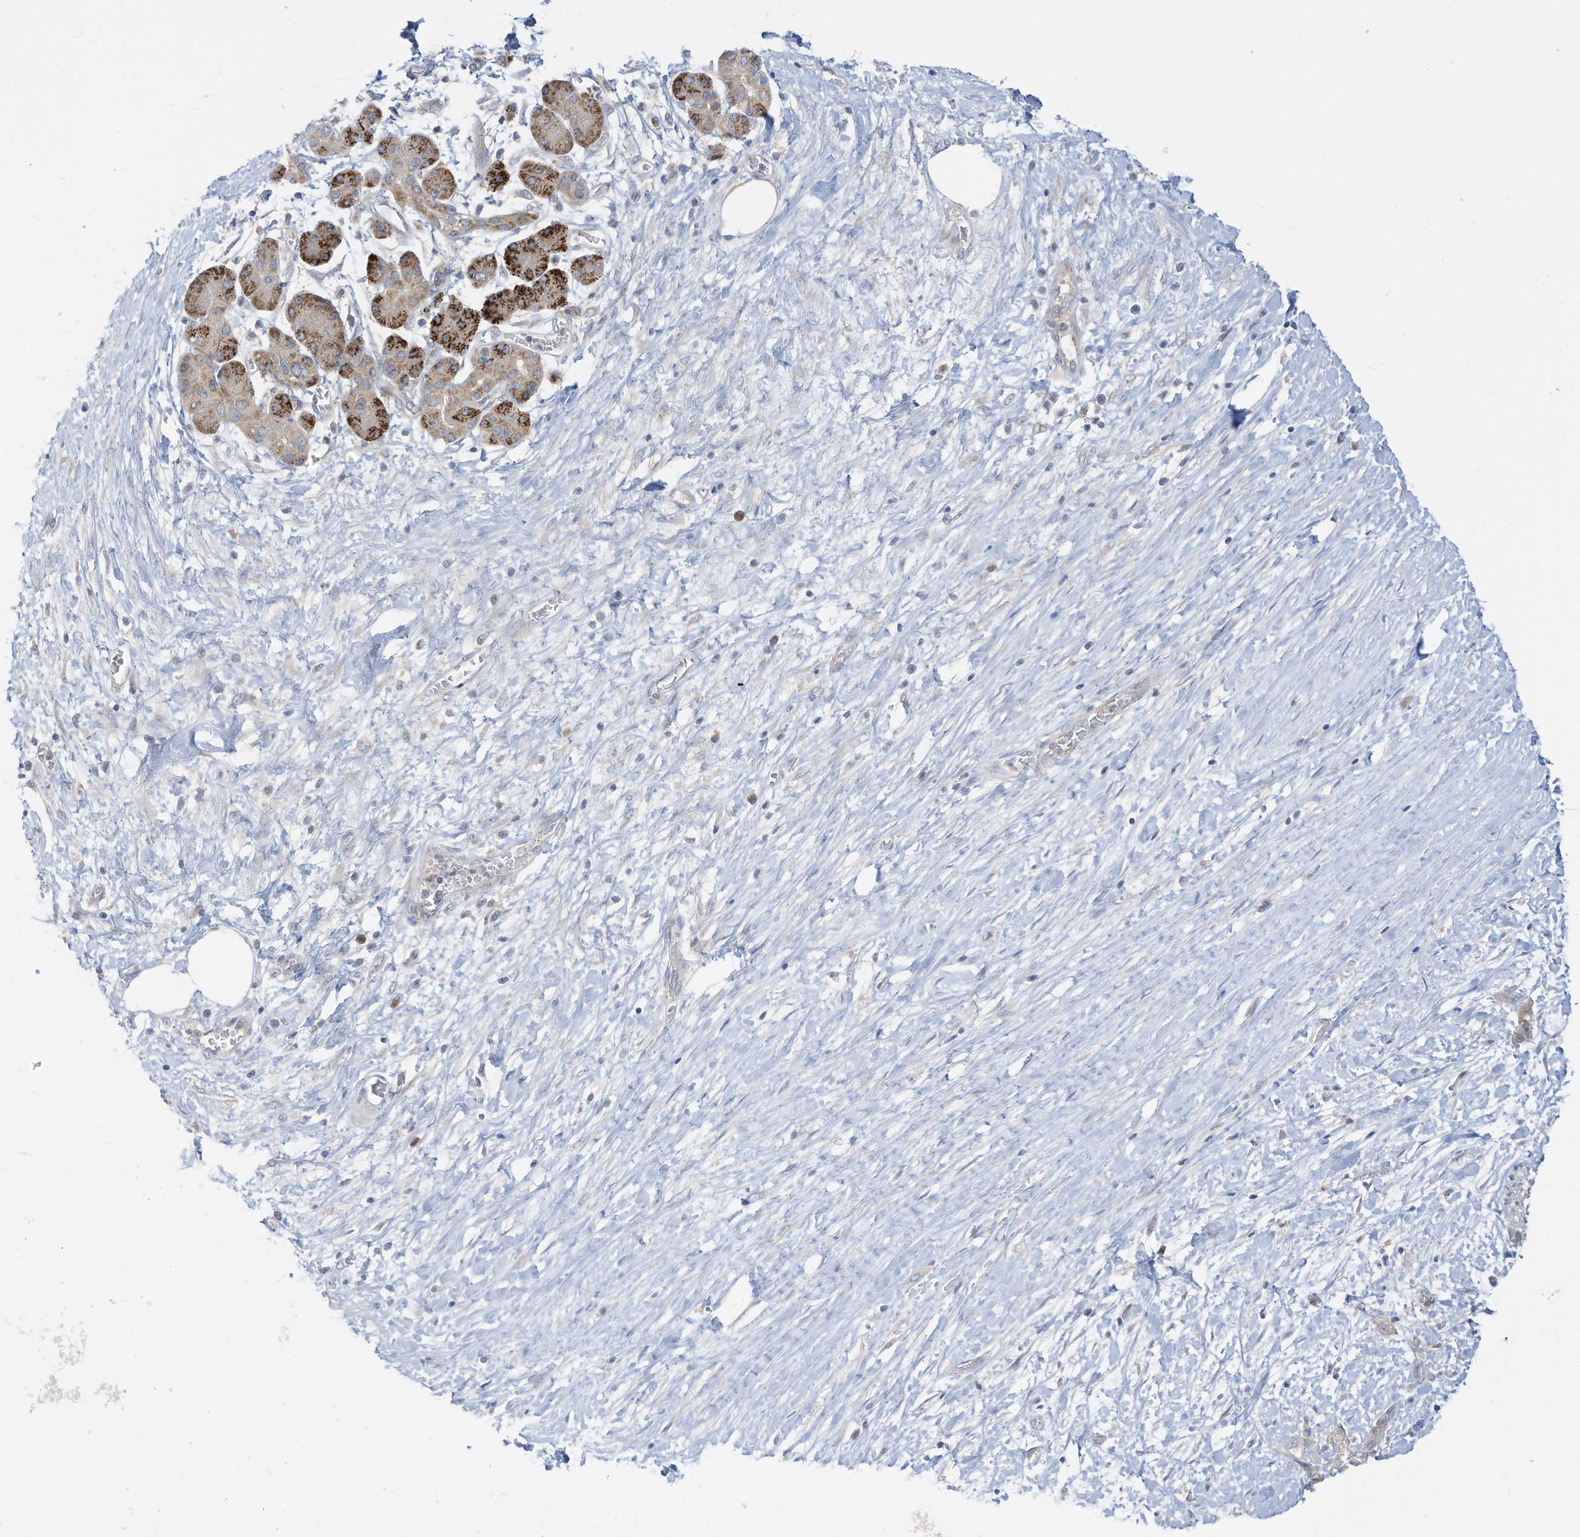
{"staining": {"intensity": "negative", "quantity": "none", "location": "none"}, "tissue": "pancreatic cancer", "cell_type": "Tumor cells", "image_type": "cancer", "snomed": [{"axis": "morphology", "description": "Adenocarcinoma, NOS"}, {"axis": "topography", "description": "Pancreas"}], "caption": "A photomicrograph of human adenocarcinoma (pancreatic) is negative for staining in tumor cells.", "gene": "LRRN2", "patient": {"sex": "male", "age": 70}}